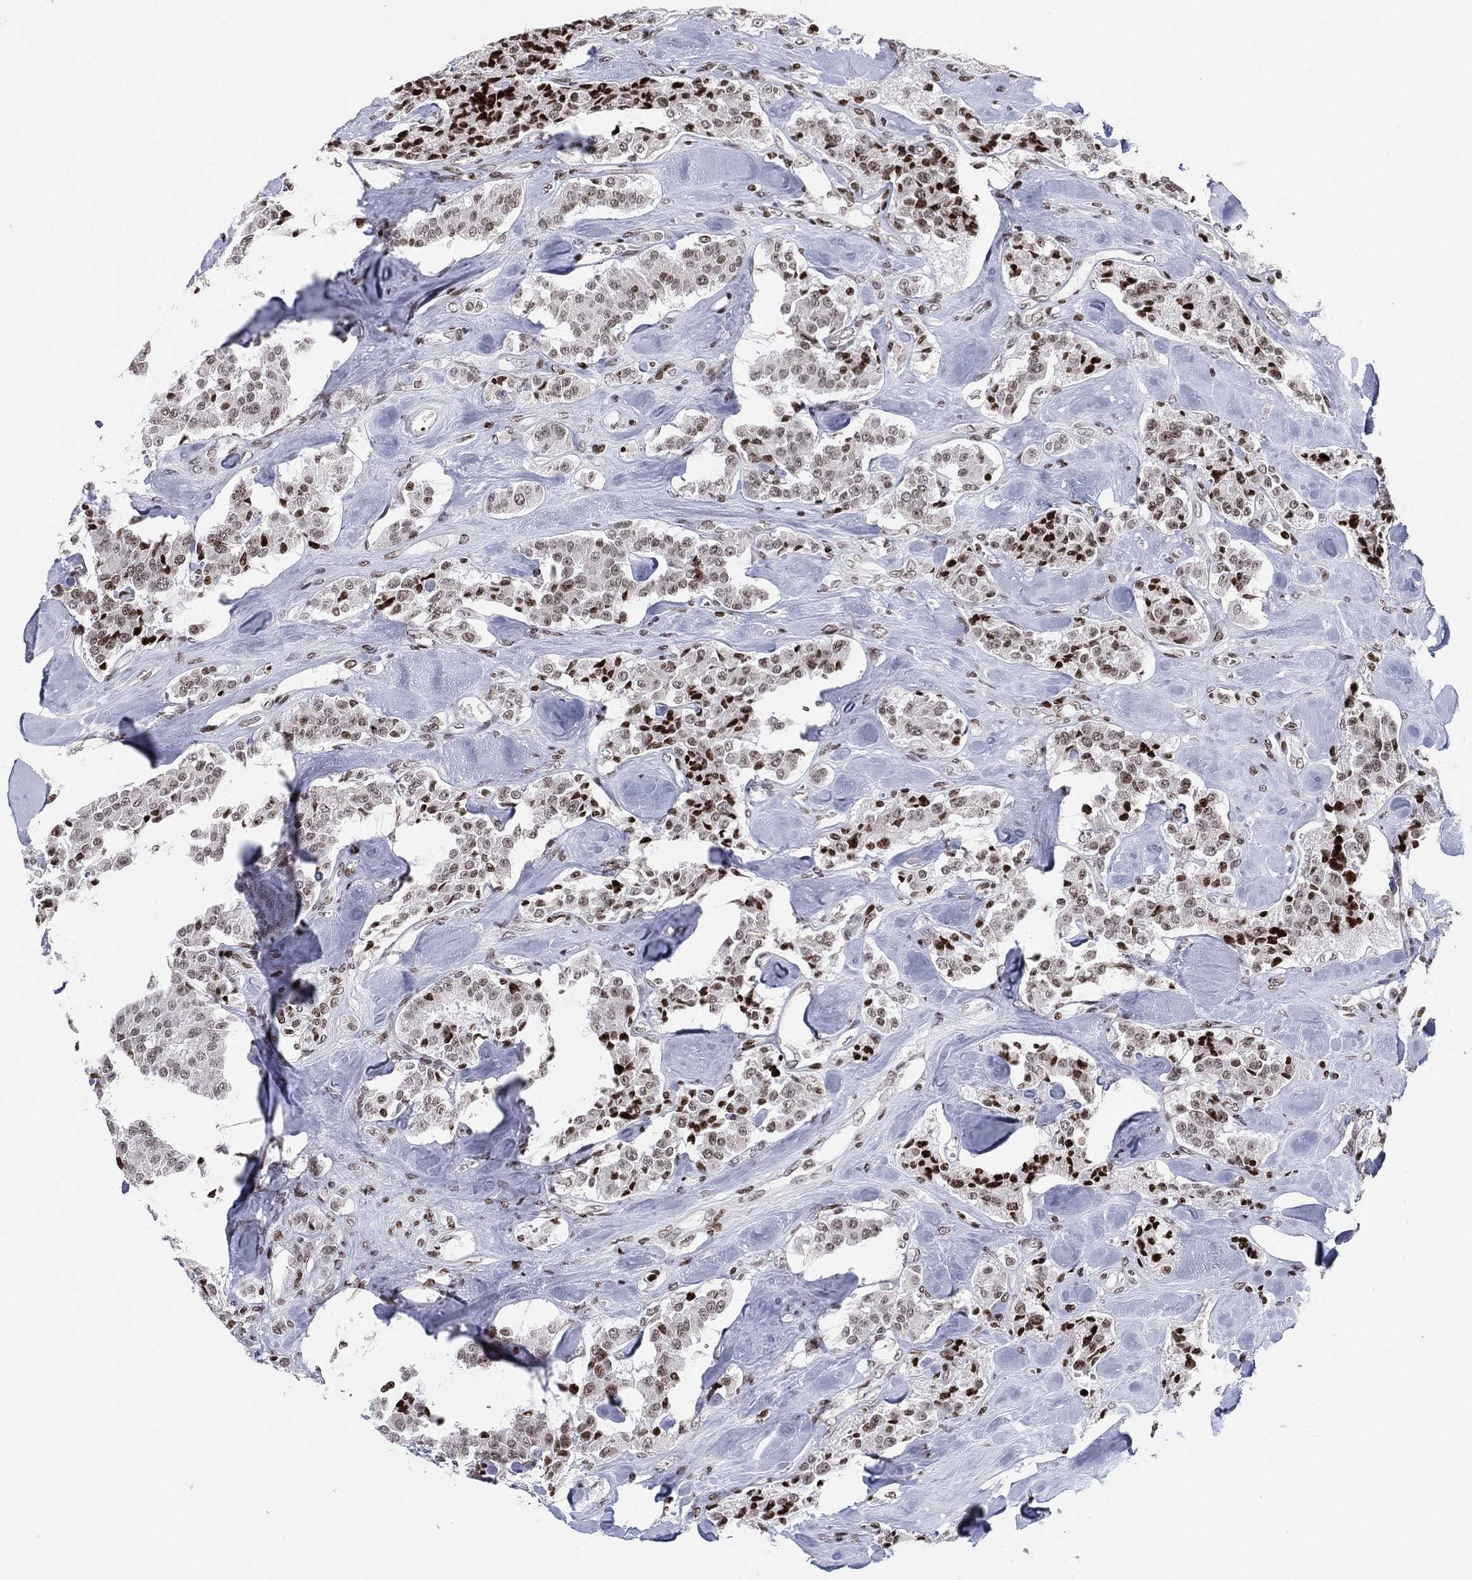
{"staining": {"intensity": "strong", "quantity": "<25%", "location": "nuclear"}, "tissue": "carcinoid", "cell_type": "Tumor cells", "image_type": "cancer", "snomed": [{"axis": "morphology", "description": "Carcinoid, malignant, NOS"}, {"axis": "topography", "description": "Pancreas"}], "caption": "Carcinoid was stained to show a protein in brown. There is medium levels of strong nuclear staining in approximately <25% of tumor cells.", "gene": "MFSD14A", "patient": {"sex": "male", "age": 41}}